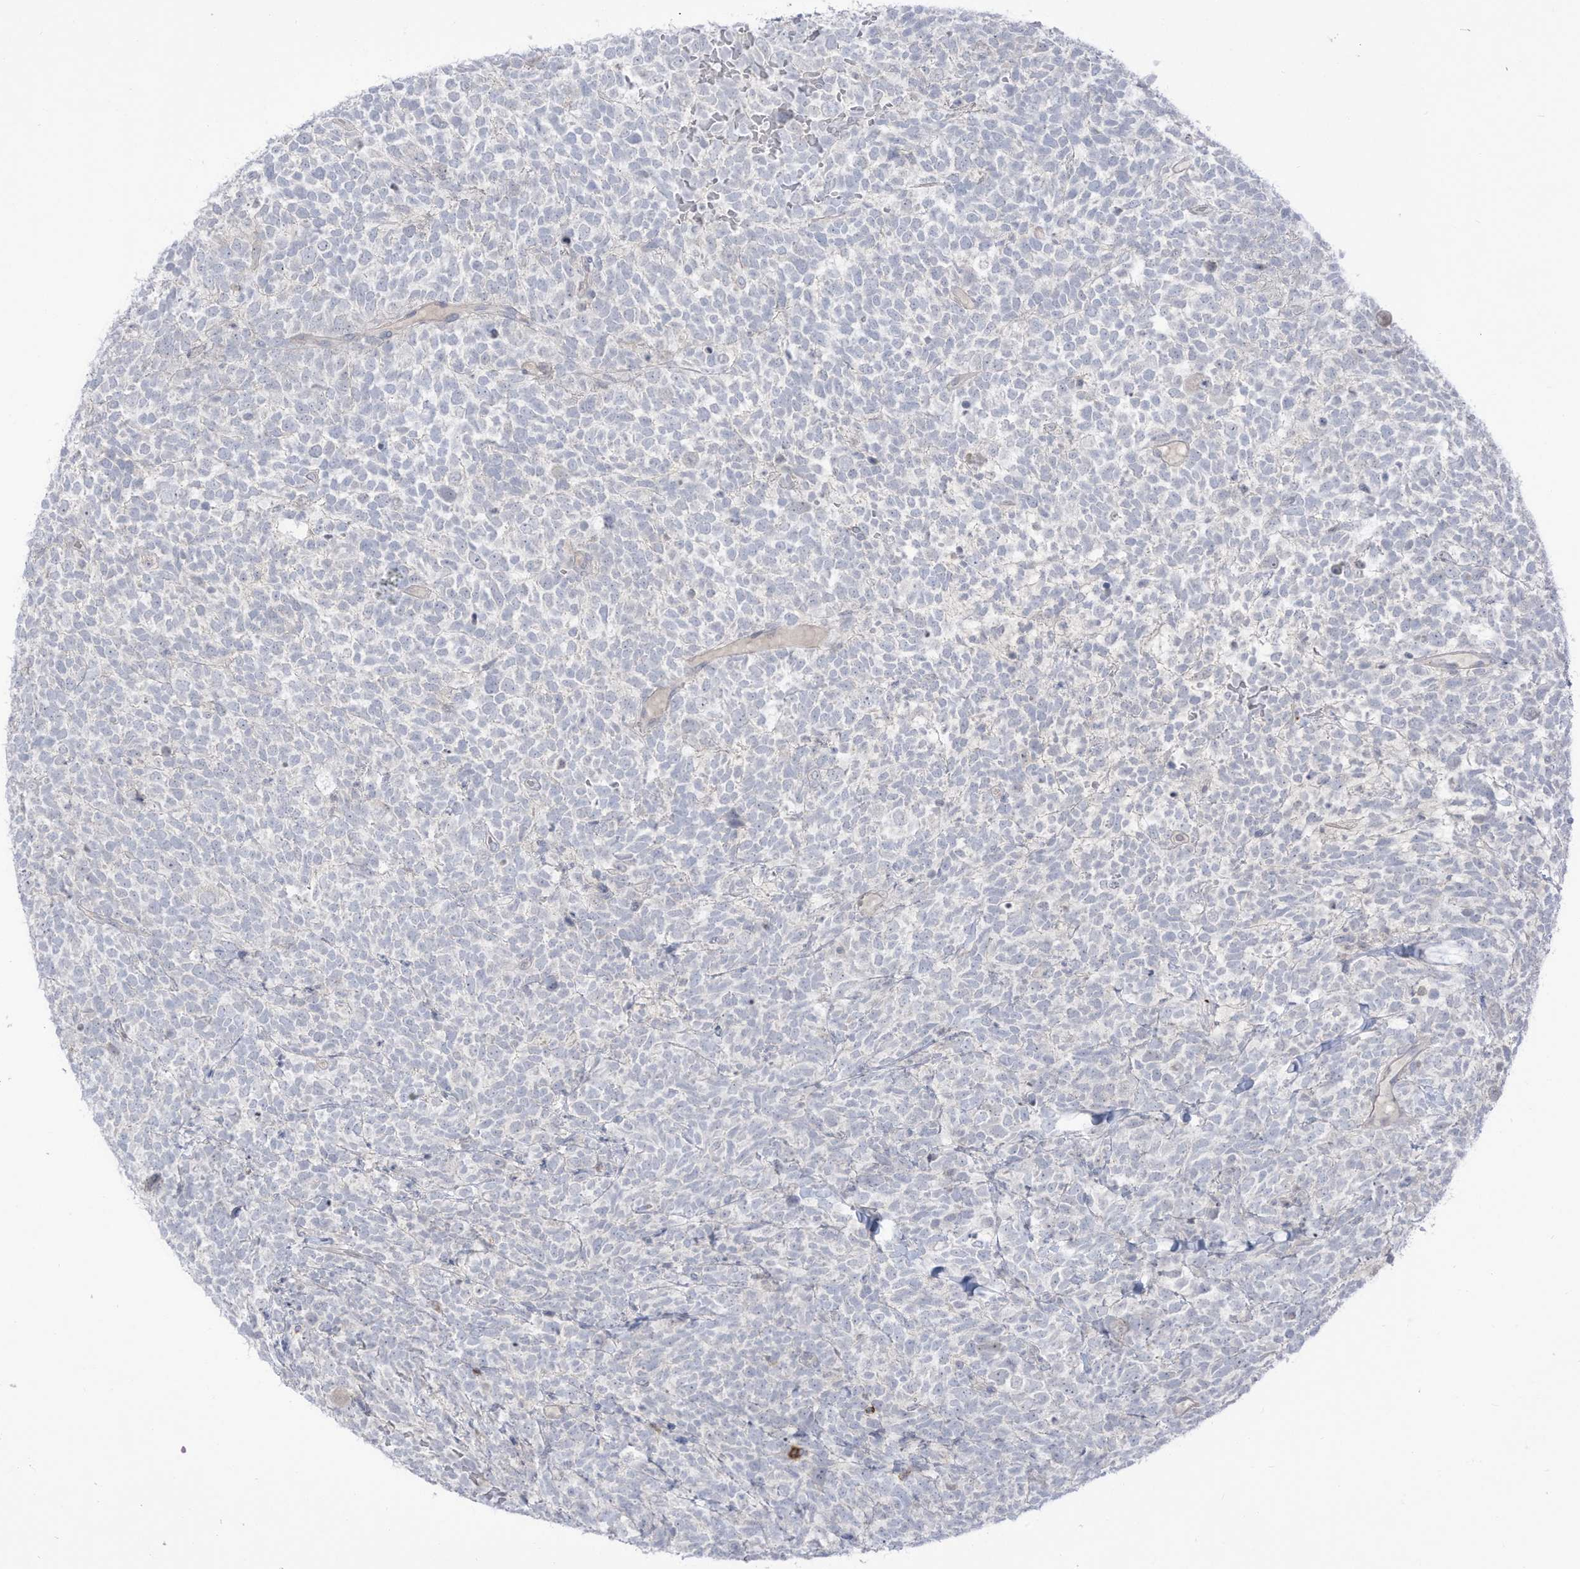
{"staining": {"intensity": "negative", "quantity": "none", "location": "none"}, "tissue": "urothelial cancer", "cell_type": "Tumor cells", "image_type": "cancer", "snomed": [{"axis": "morphology", "description": "Urothelial carcinoma, High grade"}, {"axis": "topography", "description": "Urinary bladder"}], "caption": "Tumor cells are negative for protein expression in human urothelial cancer.", "gene": "NOTO", "patient": {"sex": "female", "age": 82}}